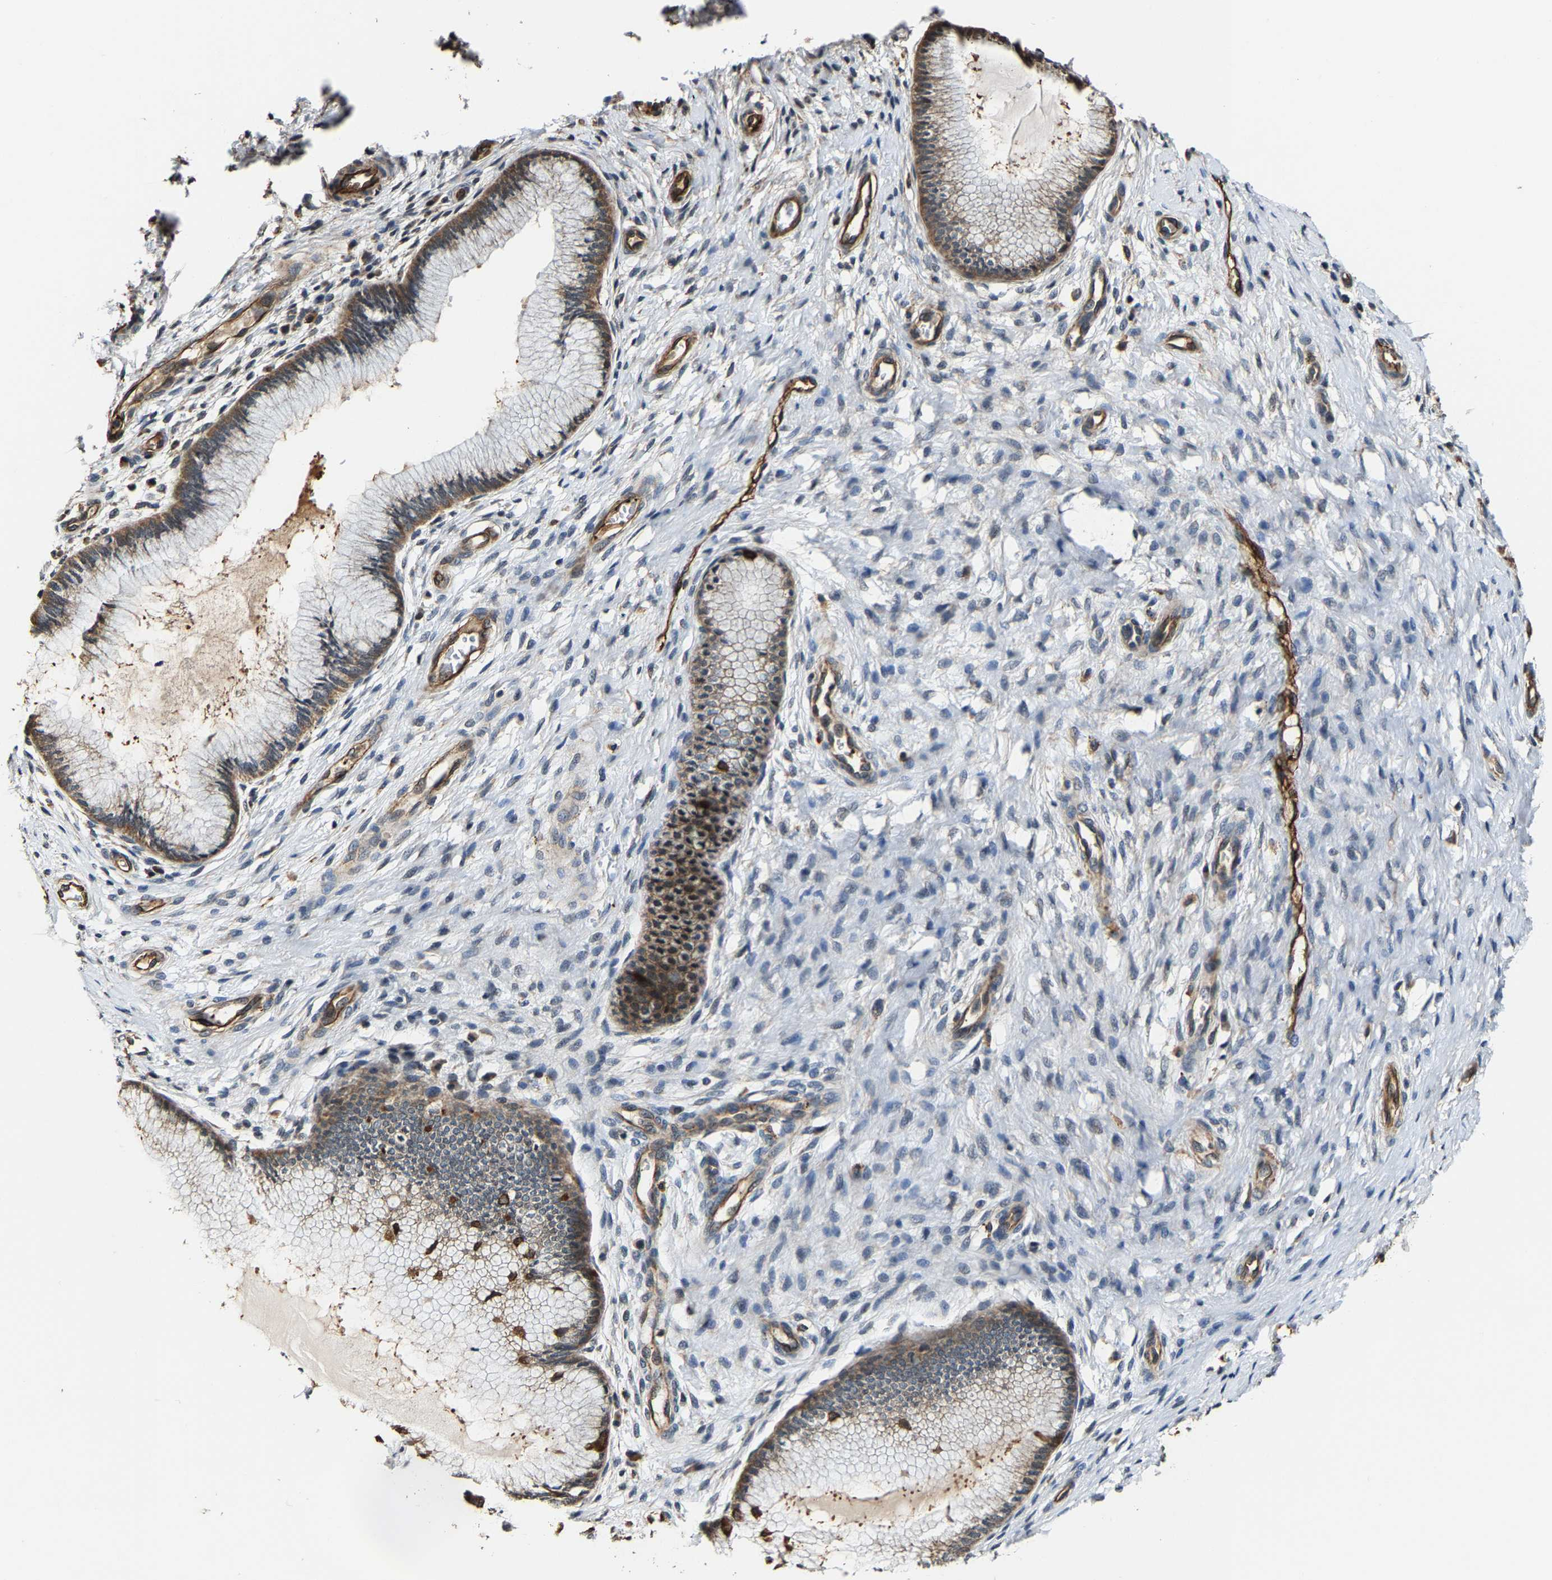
{"staining": {"intensity": "moderate", "quantity": ">75%", "location": "cytoplasmic/membranous"}, "tissue": "cervix", "cell_type": "Glandular cells", "image_type": "normal", "snomed": [{"axis": "morphology", "description": "Normal tissue, NOS"}, {"axis": "topography", "description": "Cervix"}], "caption": "Cervix stained with immunohistochemistry (IHC) demonstrates moderate cytoplasmic/membranous positivity in approximately >75% of glandular cells. (Stains: DAB (3,3'-diaminobenzidine) in brown, nuclei in blue, Microscopy: brightfield microscopy at high magnification).", "gene": "GFRA3", "patient": {"sex": "female", "age": 55}}